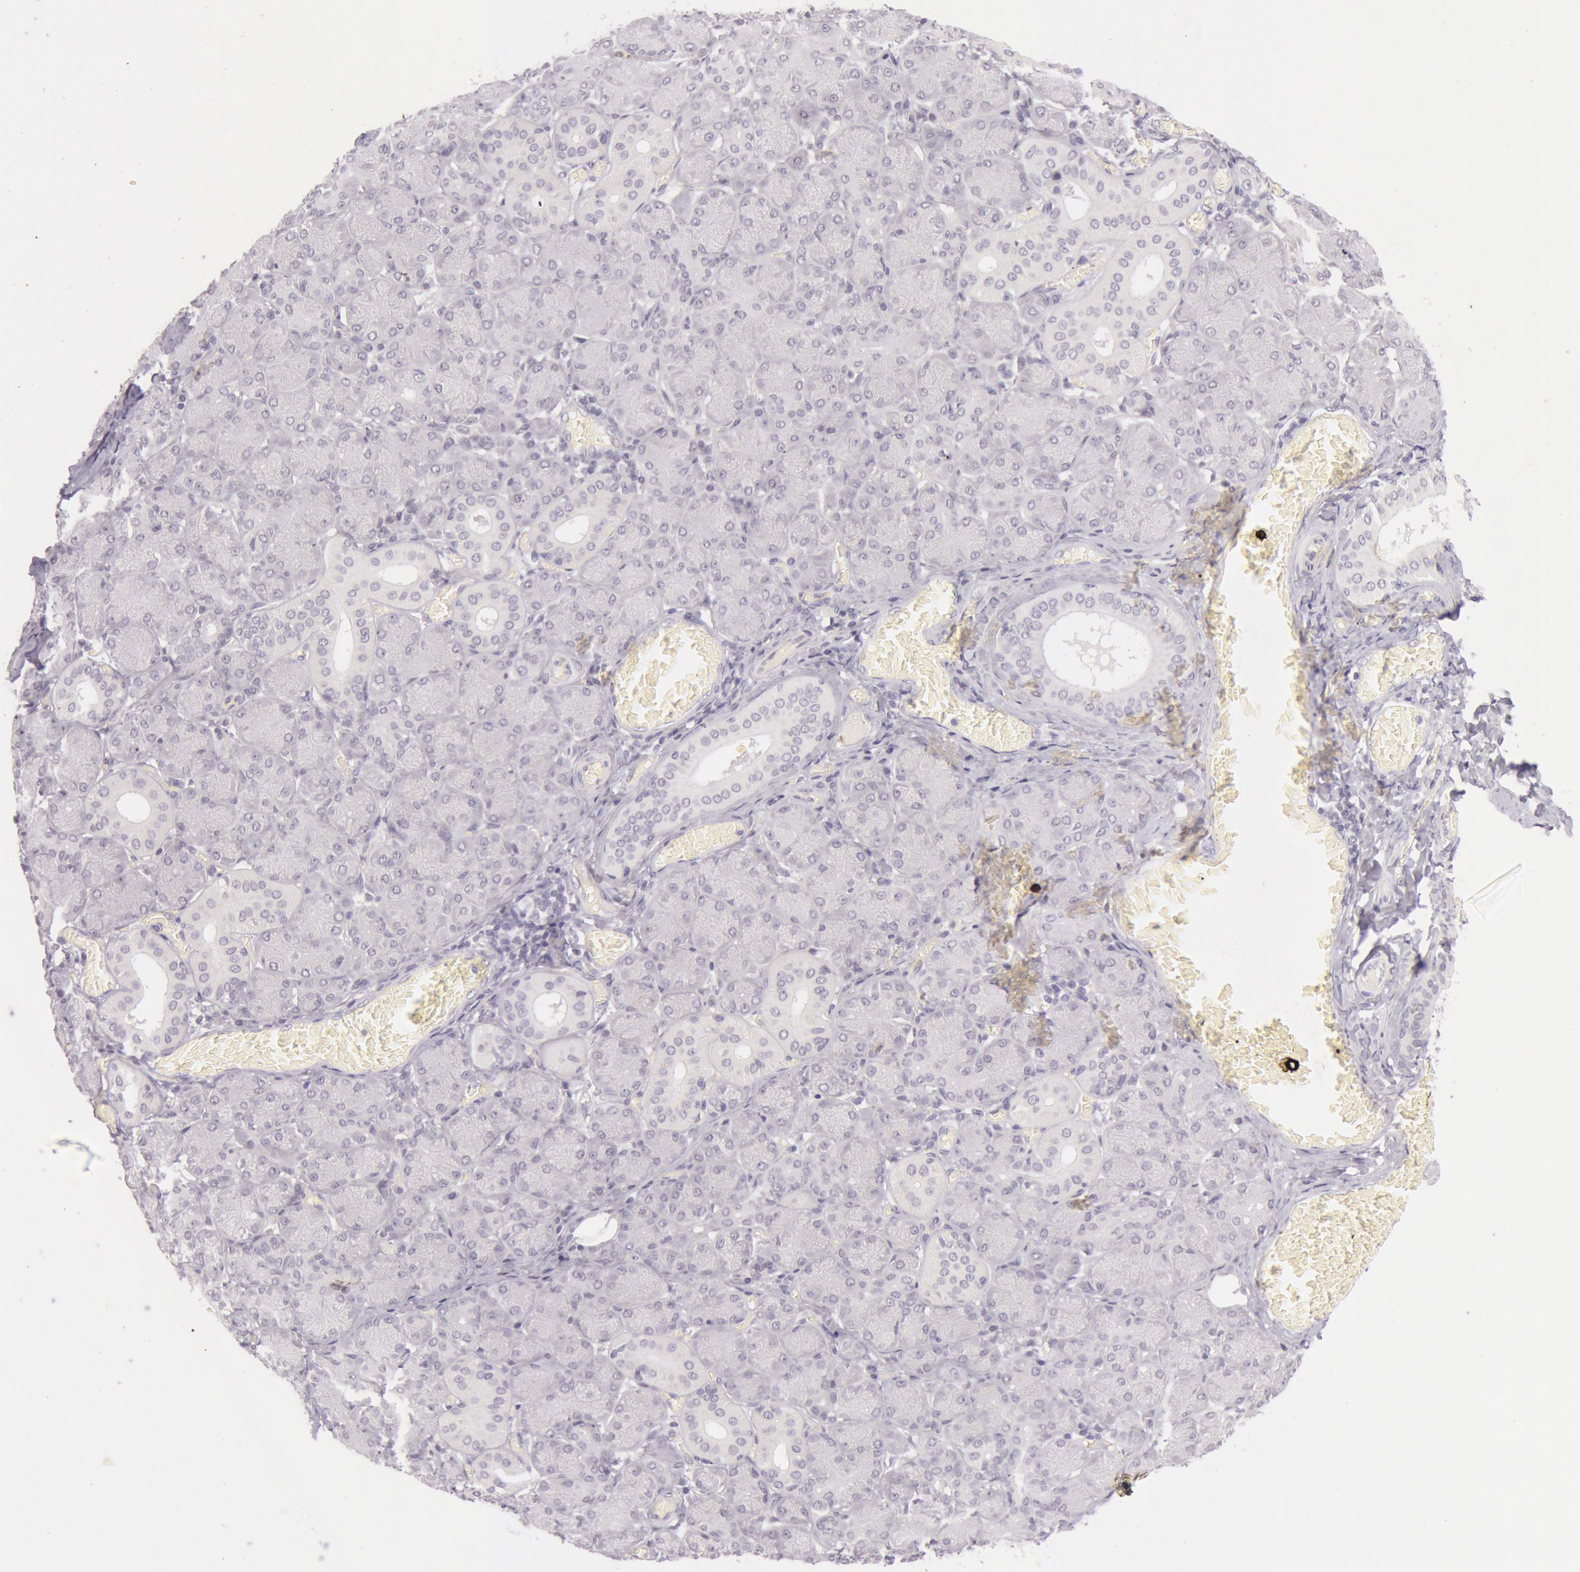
{"staining": {"intensity": "negative", "quantity": "none", "location": "none"}, "tissue": "salivary gland", "cell_type": "Glandular cells", "image_type": "normal", "snomed": [{"axis": "morphology", "description": "Normal tissue, NOS"}, {"axis": "topography", "description": "Salivary gland"}], "caption": "The image demonstrates no staining of glandular cells in benign salivary gland. (DAB (3,3'-diaminobenzidine) immunohistochemistry (IHC) visualized using brightfield microscopy, high magnification).", "gene": "RBMY1A1", "patient": {"sex": "female", "age": 24}}